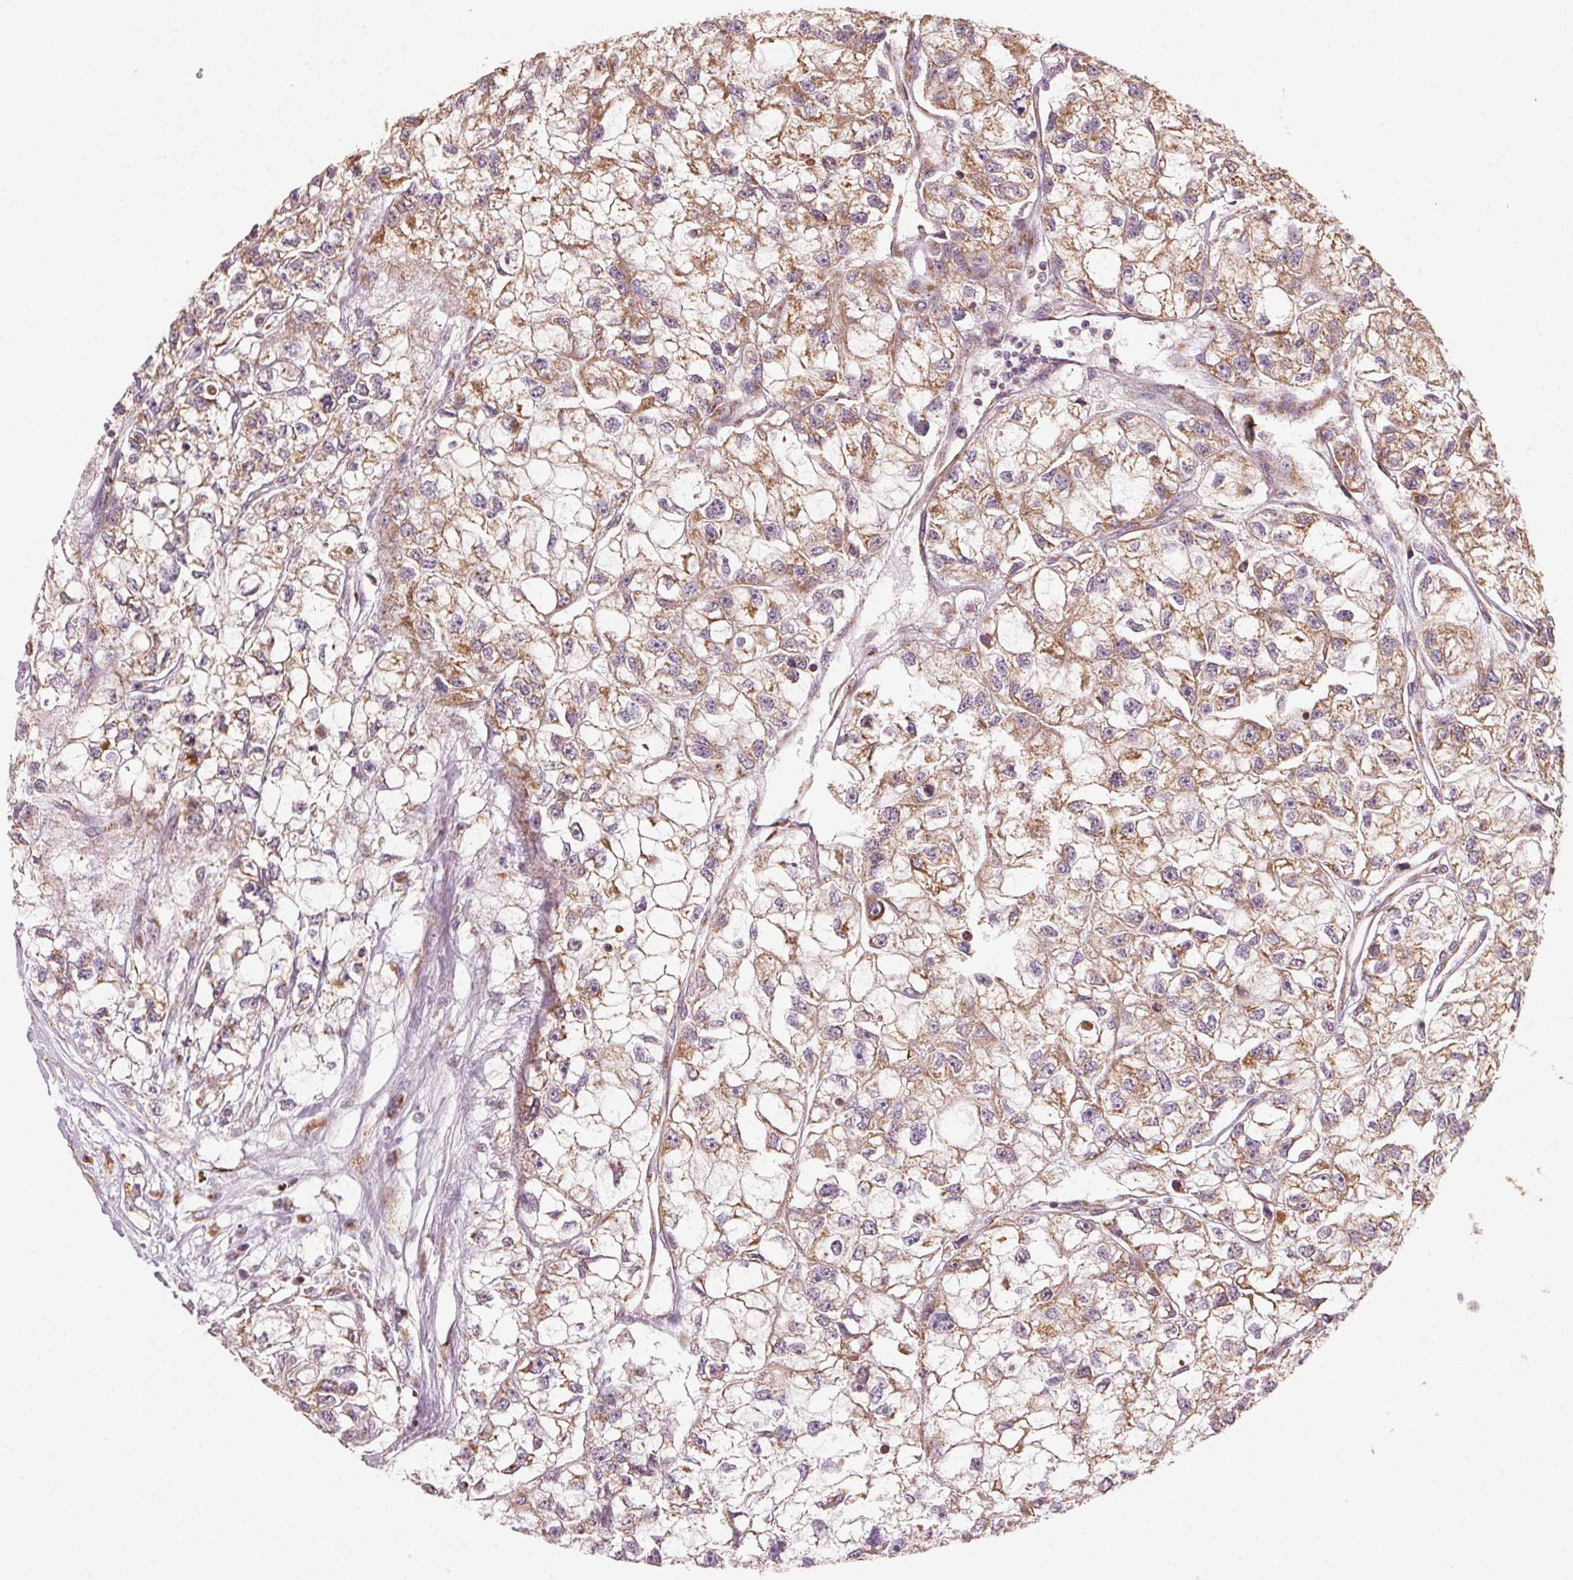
{"staining": {"intensity": "moderate", "quantity": ">75%", "location": "cytoplasmic/membranous"}, "tissue": "renal cancer", "cell_type": "Tumor cells", "image_type": "cancer", "snomed": [{"axis": "morphology", "description": "Adenocarcinoma, NOS"}, {"axis": "topography", "description": "Kidney"}], "caption": "Renal adenocarcinoma was stained to show a protein in brown. There is medium levels of moderate cytoplasmic/membranous staining in approximately >75% of tumor cells. (DAB (3,3'-diaminobenzidine) IHC, brown staining for protein, blue staining for nuclei).", "gene": "TOMM70", "patient": {"sex": "male", "age": 56}}